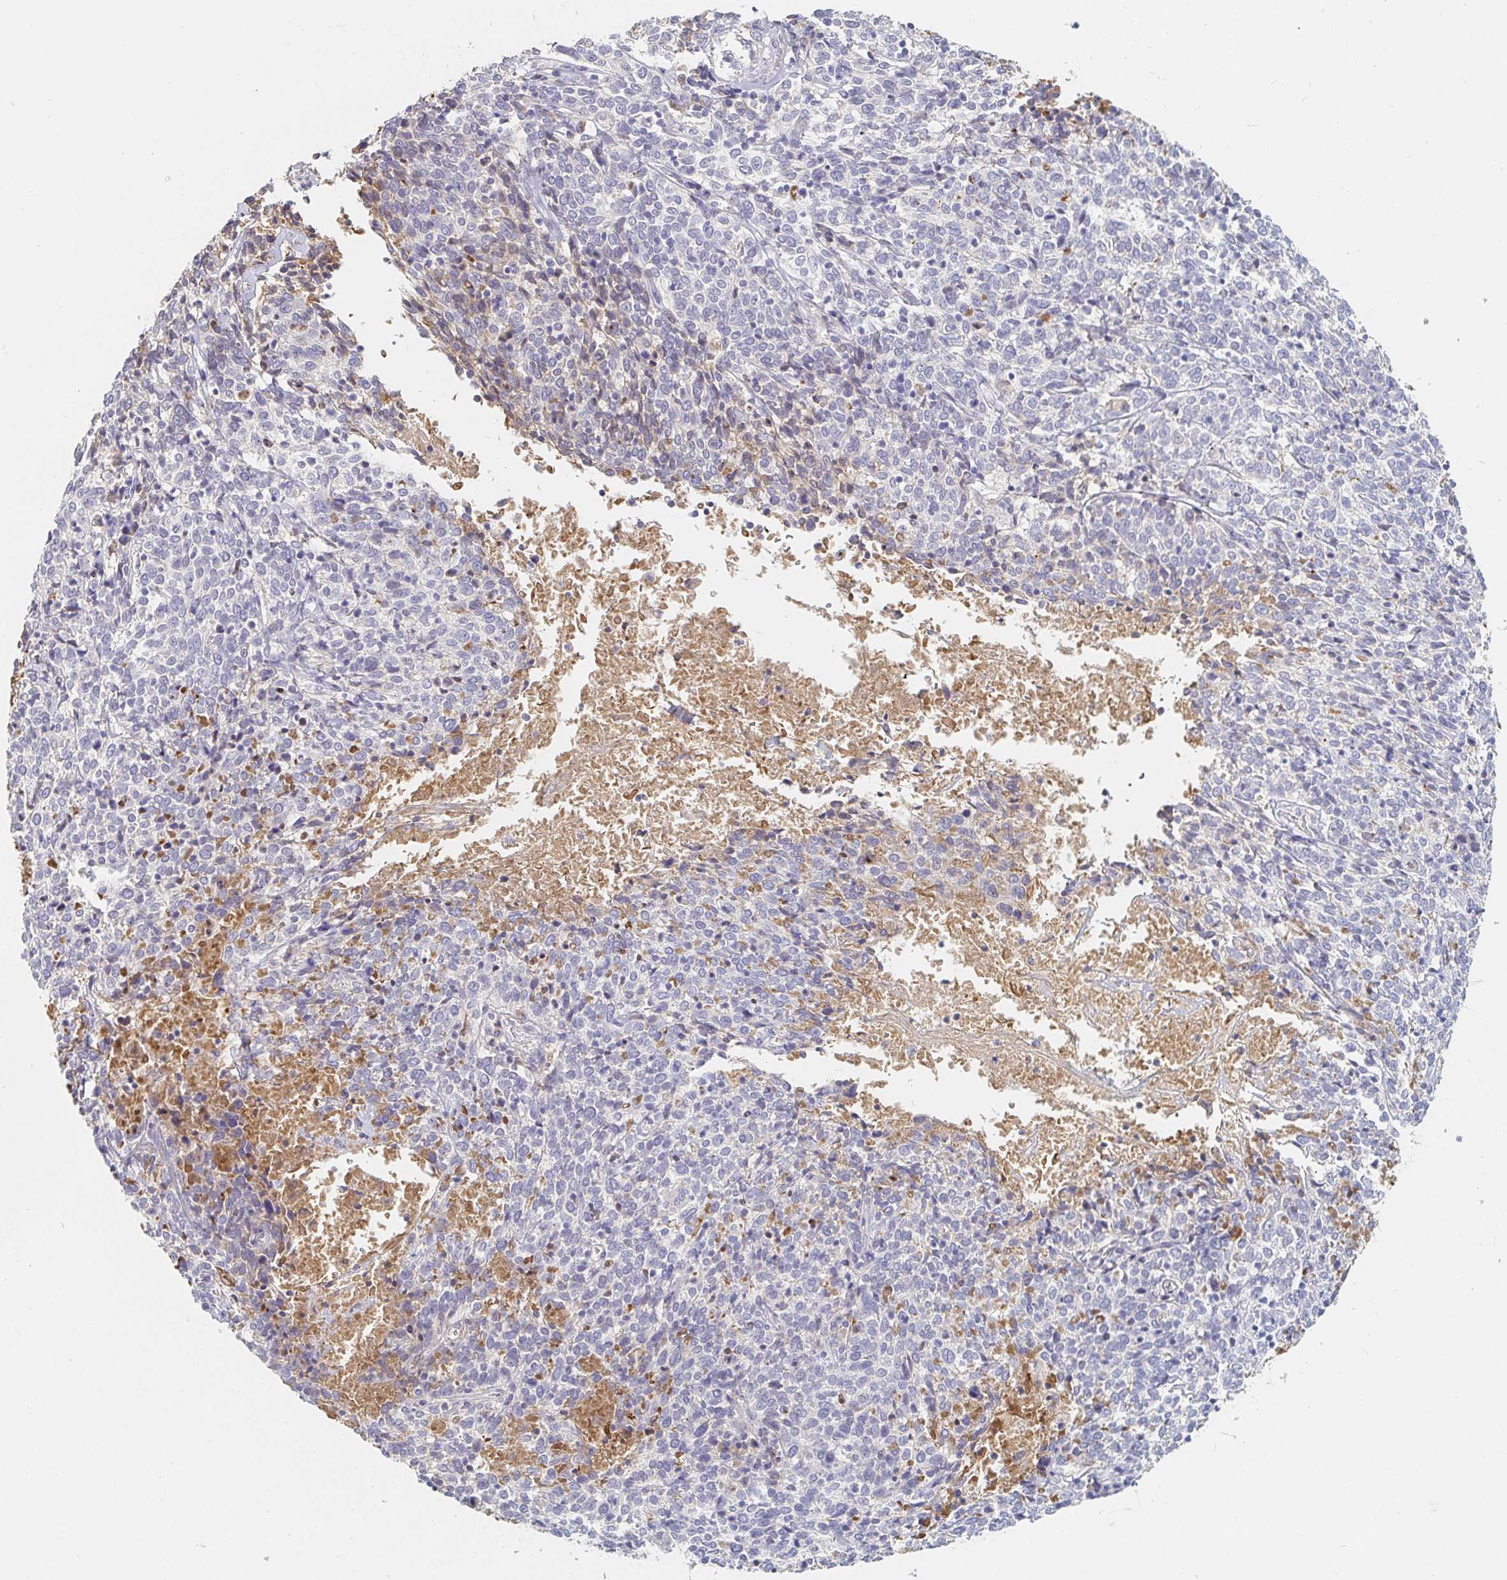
{"staining": {"intensity": "negative", "quantity": "none", "location": "none"}, "tissue": "cervical cancer", "cell_type": "Tumor cells", "image_type": "cancer", "snomed": [{"axis": "morphology", "description": "Squamous cell carcinoma, NOS"}, {"axis": "topography", "description": "Cervix"}], "caption": "Squamous cell carcinoma (cervical) stained for a protein using IHC reveals no positivity tumor cells.", "gene": "NME9", "patient": {"sex": "female", "age": 46}}